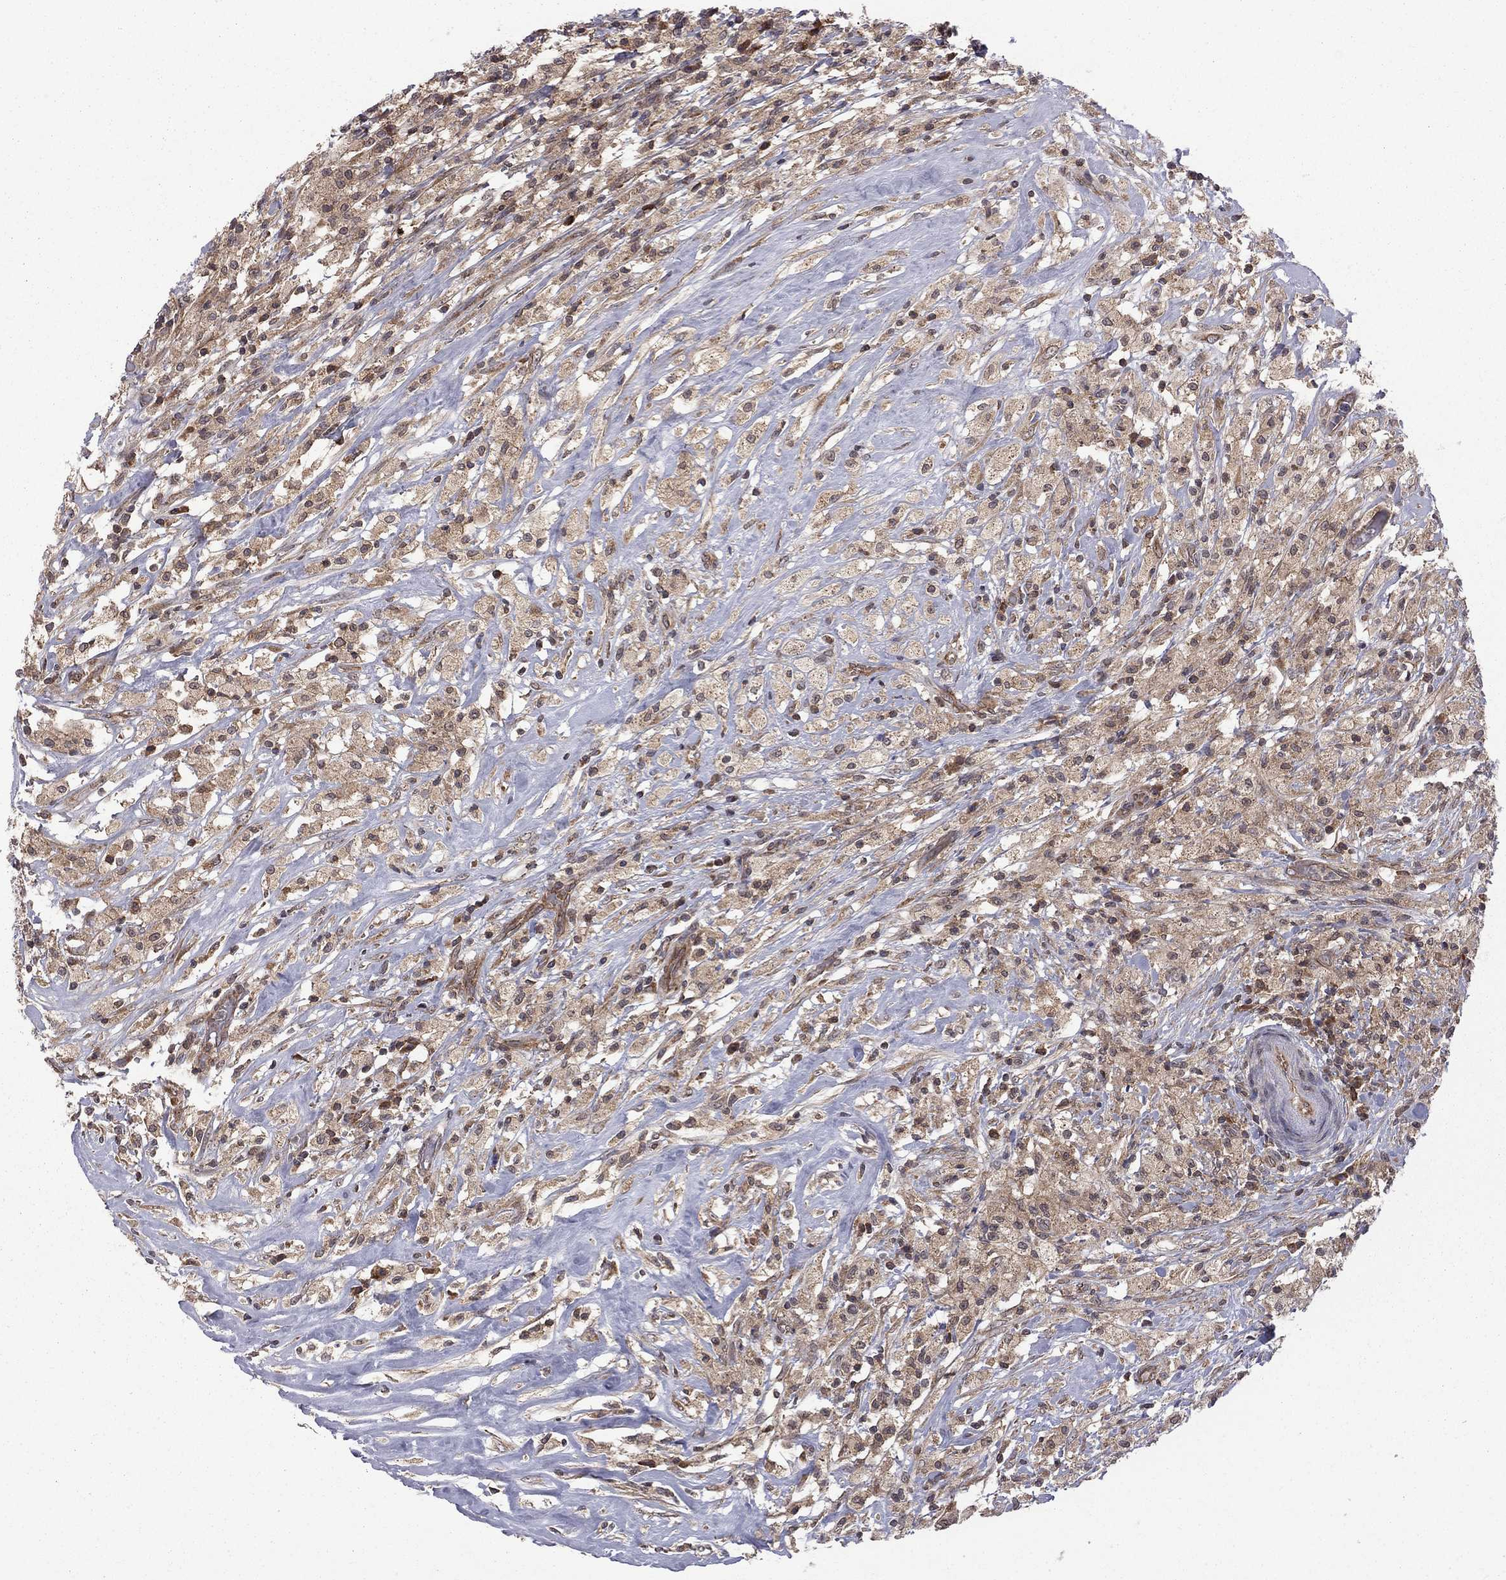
{"staining": {"intensity": "moderate", "quantity": ">75%", "location": "cytoplasmic/membranous"}, "tissue": "testis cancer", "cell_type": "Tumor cells", "image_type": "cancer", "snomed": [{"axis": "morphology", "description": "Necrosis, NOS"}, {"axis": "morphology", "description": "Carcinoma, Embryonal, NOS"}, {"axis": "topography", "description": "Testis"}], "caption": "Tumor cells show moderate cytoplasmic/membranous expression in approximately >75% of cells in testis embryonal carcinoma.", "gene": "NAA50", "patient": {"sex": "male", "age": 19}}